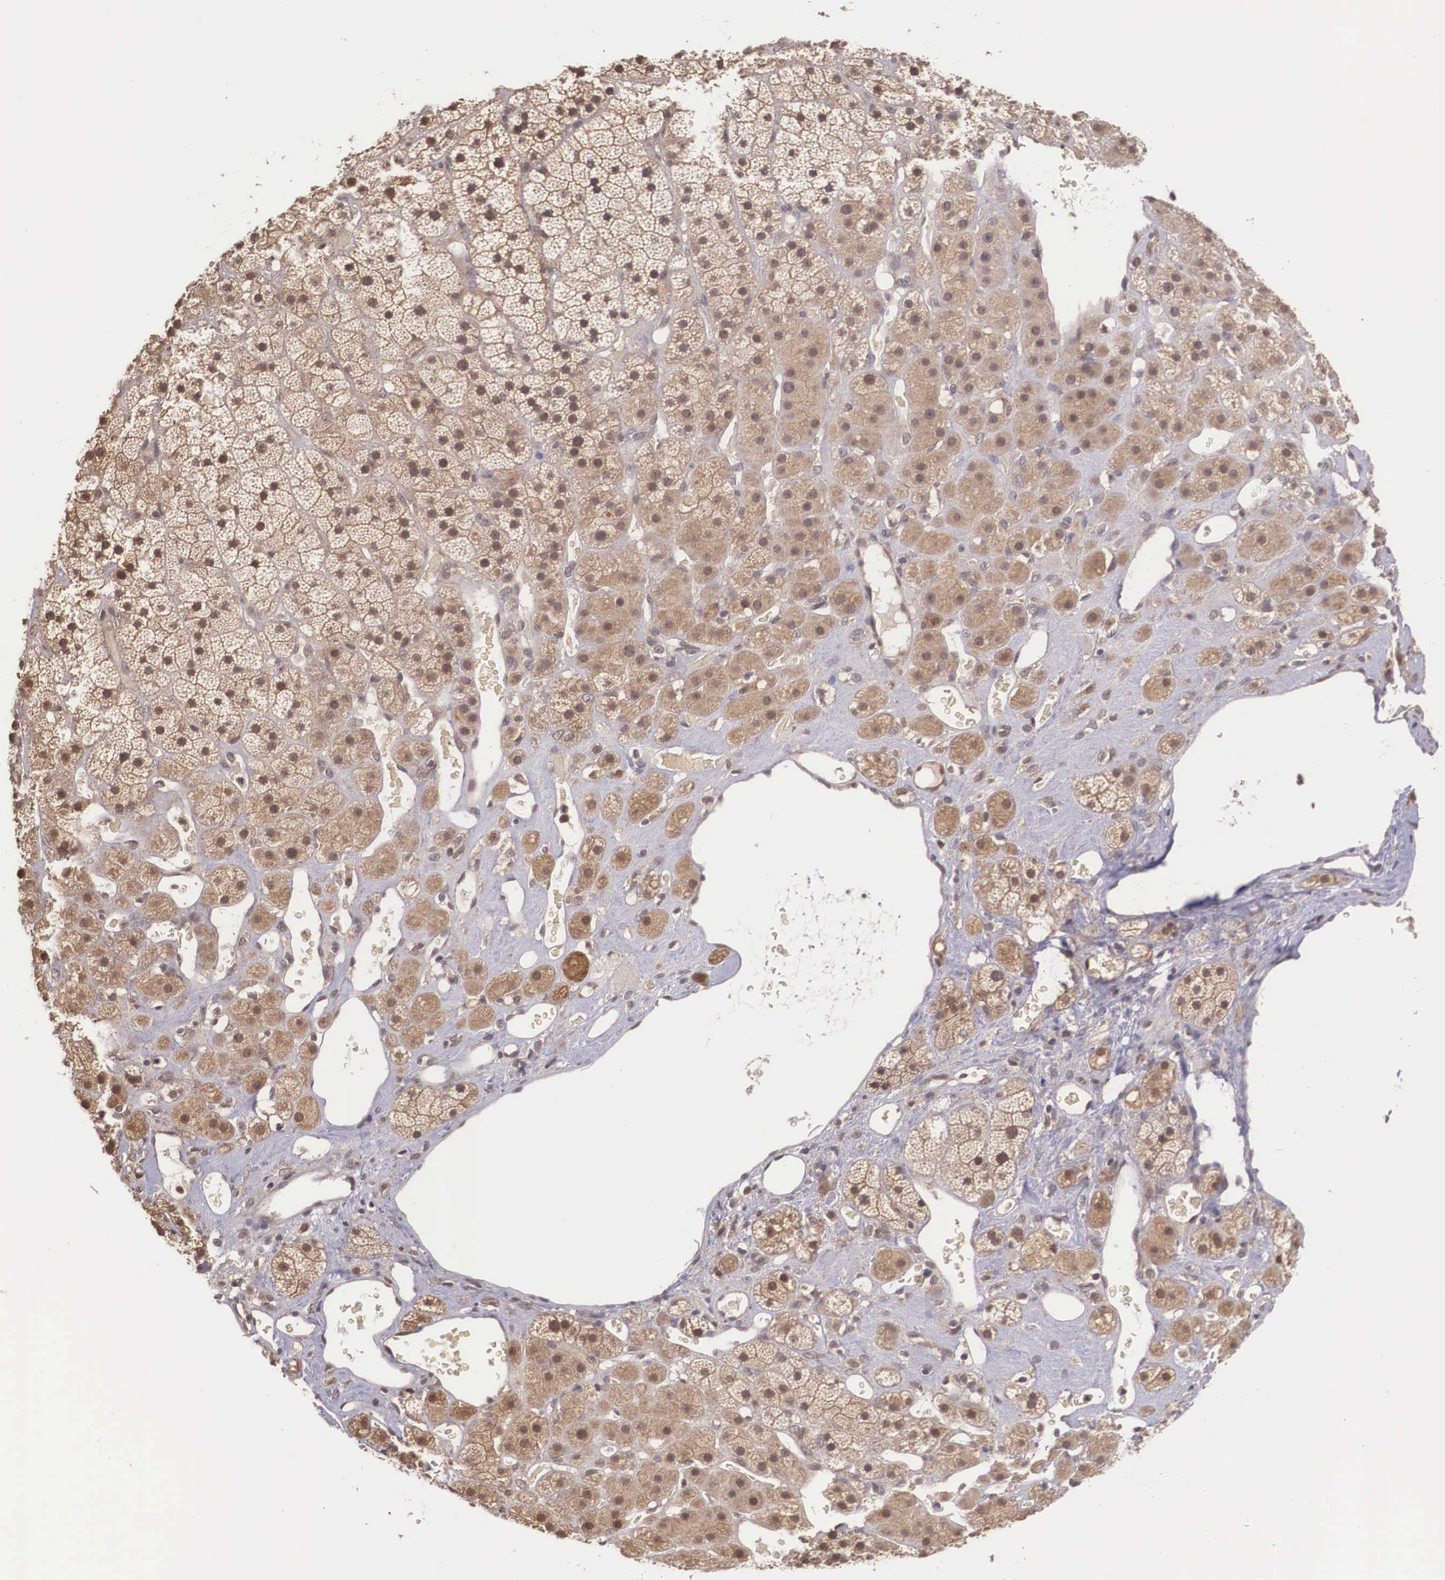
{"staining": {"intensity": "moderate", "quantity": ">75%", "location": "cytoplasmic/membranous"}, "tissue": "adrenal gland", "cell_type": "Glandular cells", "image_type": "normal", "snomed": [{"axis": "morphology", "description": "Normal tissue, NOS"}, {"axis": "topography", "description": "Adrenal gland"}], "caption": "Immunohistochemical staining of benign human adrenal gland displays moderate cytoplasmic/membranous protein expression in about >75% of glandular cells.", "gene": "VASH1", "patient": {"sex": "male", "age": 57}}